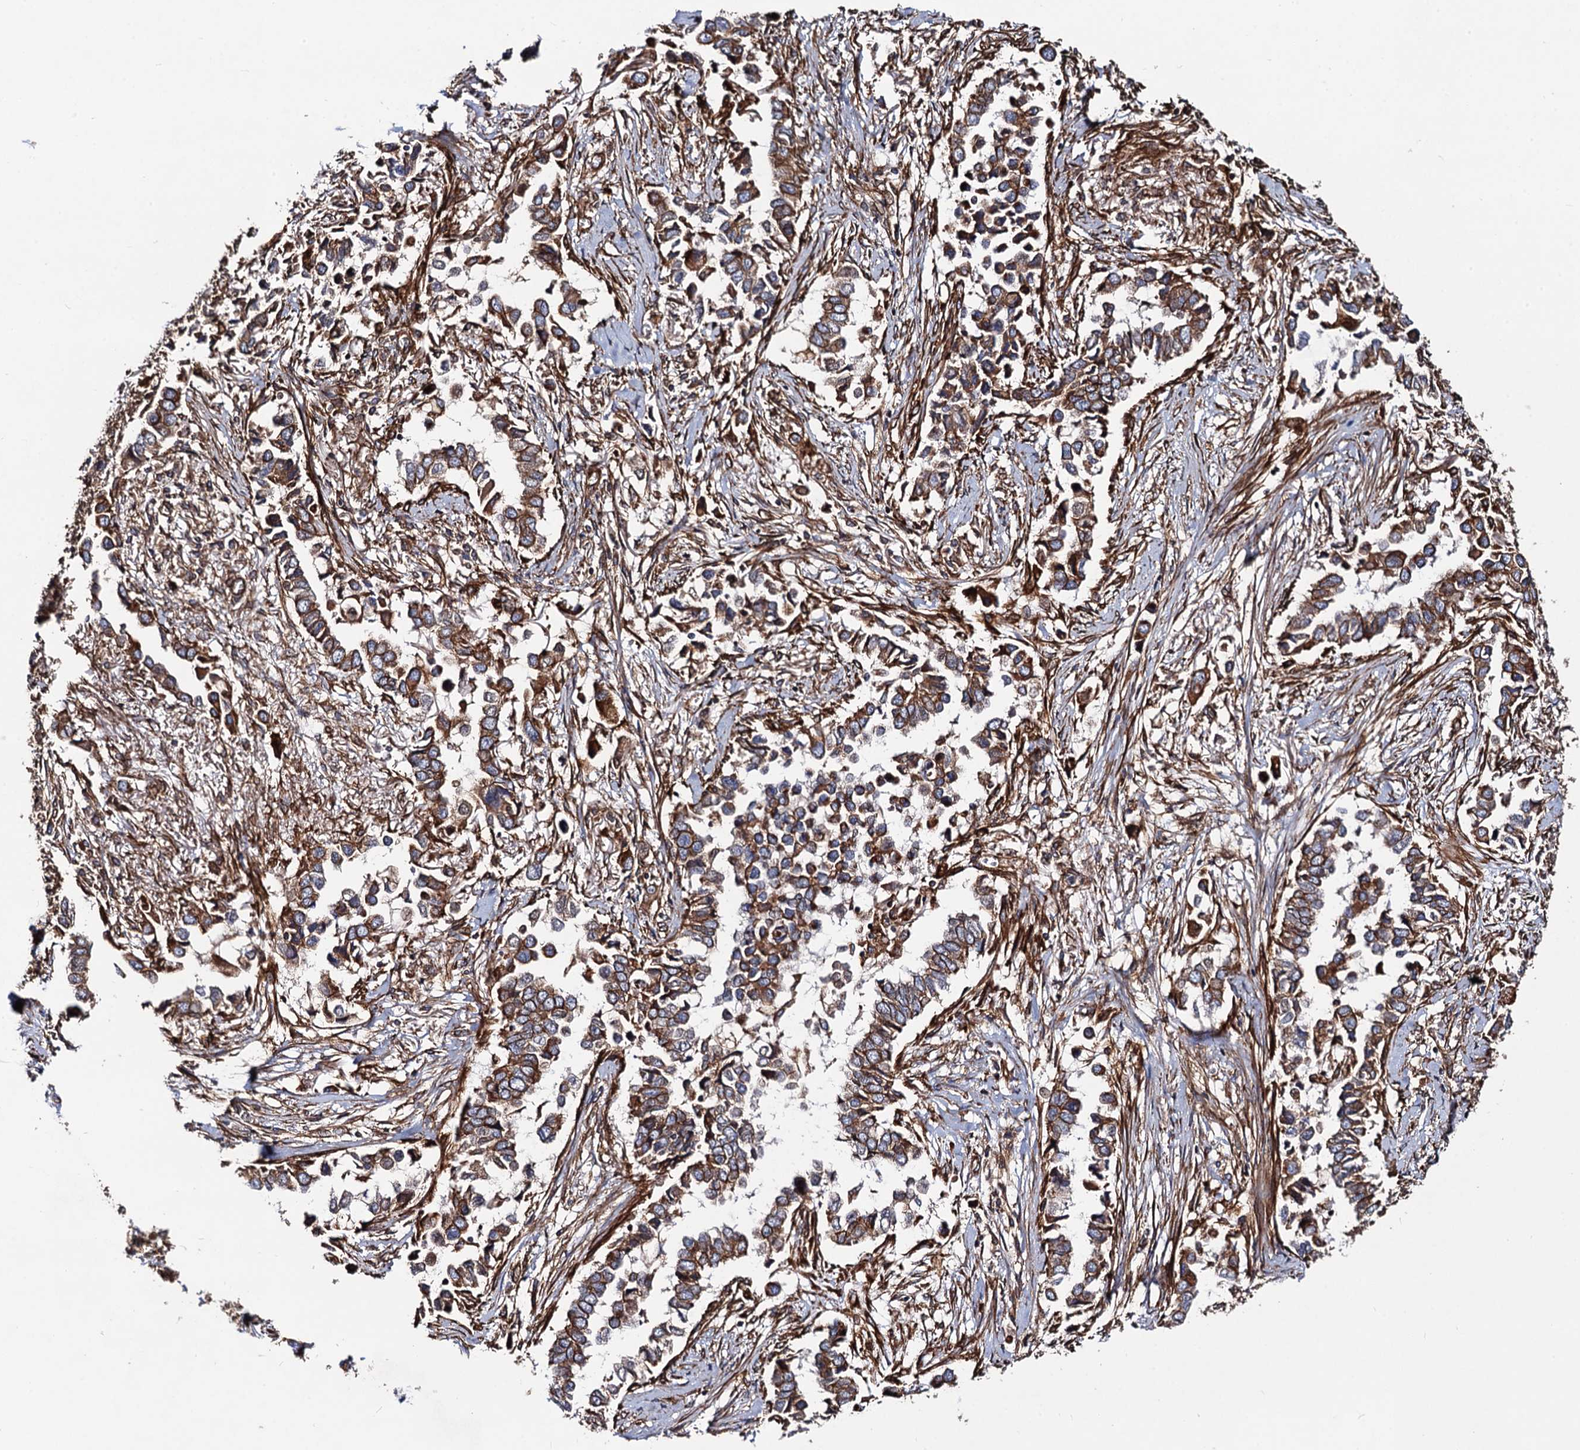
{"staining": {"intensity": "moderate", "quantity": ">75%", "location": "cytoplasmic/membranous"}, "tissue": "lung cancer", "cell_type": "Tumor cells", "image_type": "cancer", "snomed": [{"axis": "morphology", "description": "Adenocarcinoma, NOS"}, {"axis": "topography", "description": "Lung"}], "caption": "This image reveals lung adenocarcinoma stained with immunohistochemistry (IHC) to label a protein in brown. The cytoplasmic/membranous of tumor cells show moderate positivity for the protein. Nuclei are counter-stained blue.", "gene": "CIP2A", "patient": {"sex": "female", "age": 76}}